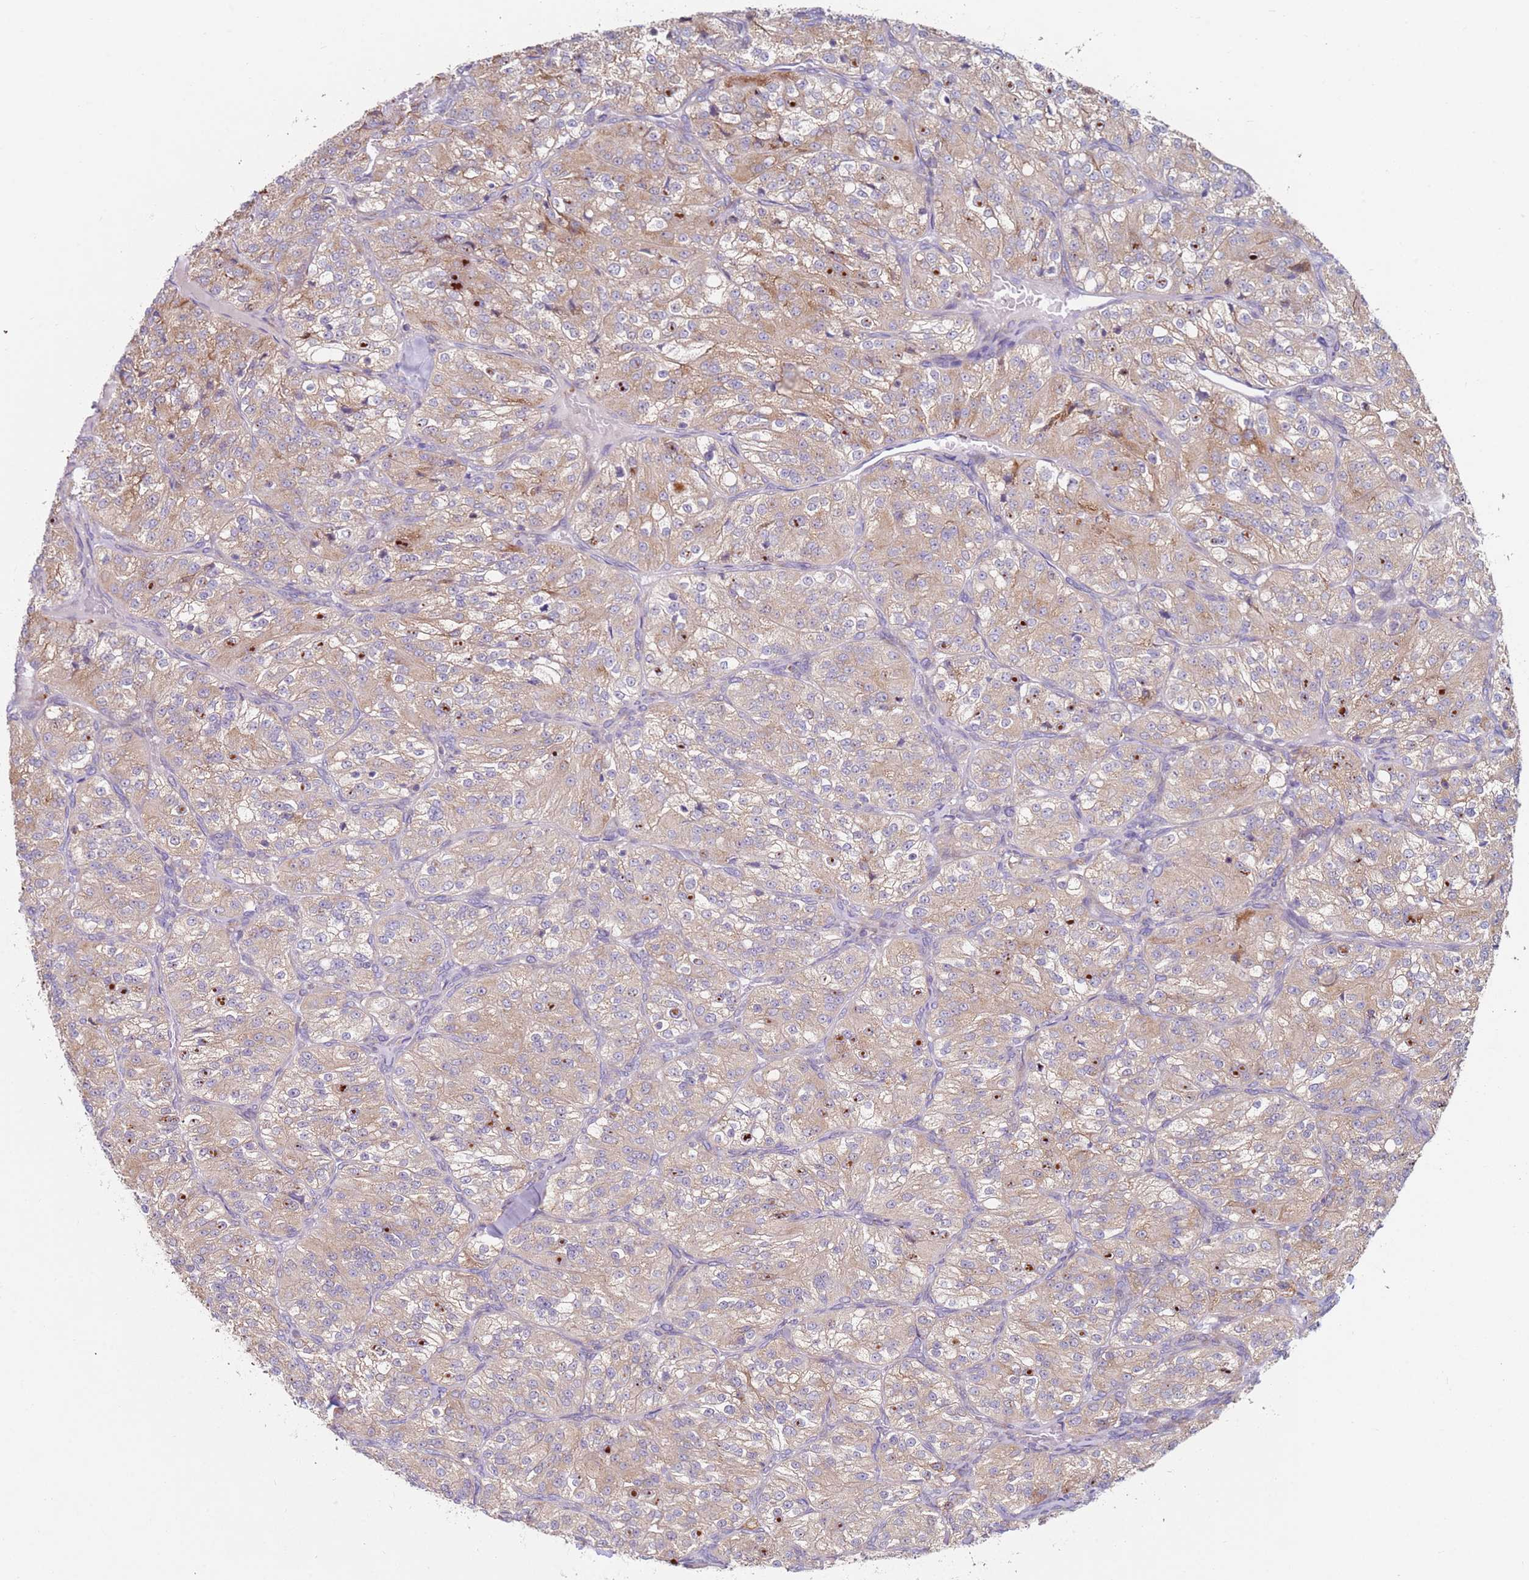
{"staining": {"intensity": "weak", "quantity": ">75%", "location": "cytoplasmic/membranous"}, "tissue": "renal cancer", "cell_type": "Tumor cells", "image_type": "cancer", "snomed": [{"axis": "morphology", "description": "Adenocarcinoma, NOS"}, {"axis": "topography", "description": "Kidney"}], "caption": "Protein expression analysis of human renal cancer reveals weak cytoplasmic/membranous expression in approximately >75% of tumor cells.", "gene": "CNOT9", "patient": {"sex": "female", "age": 63}}